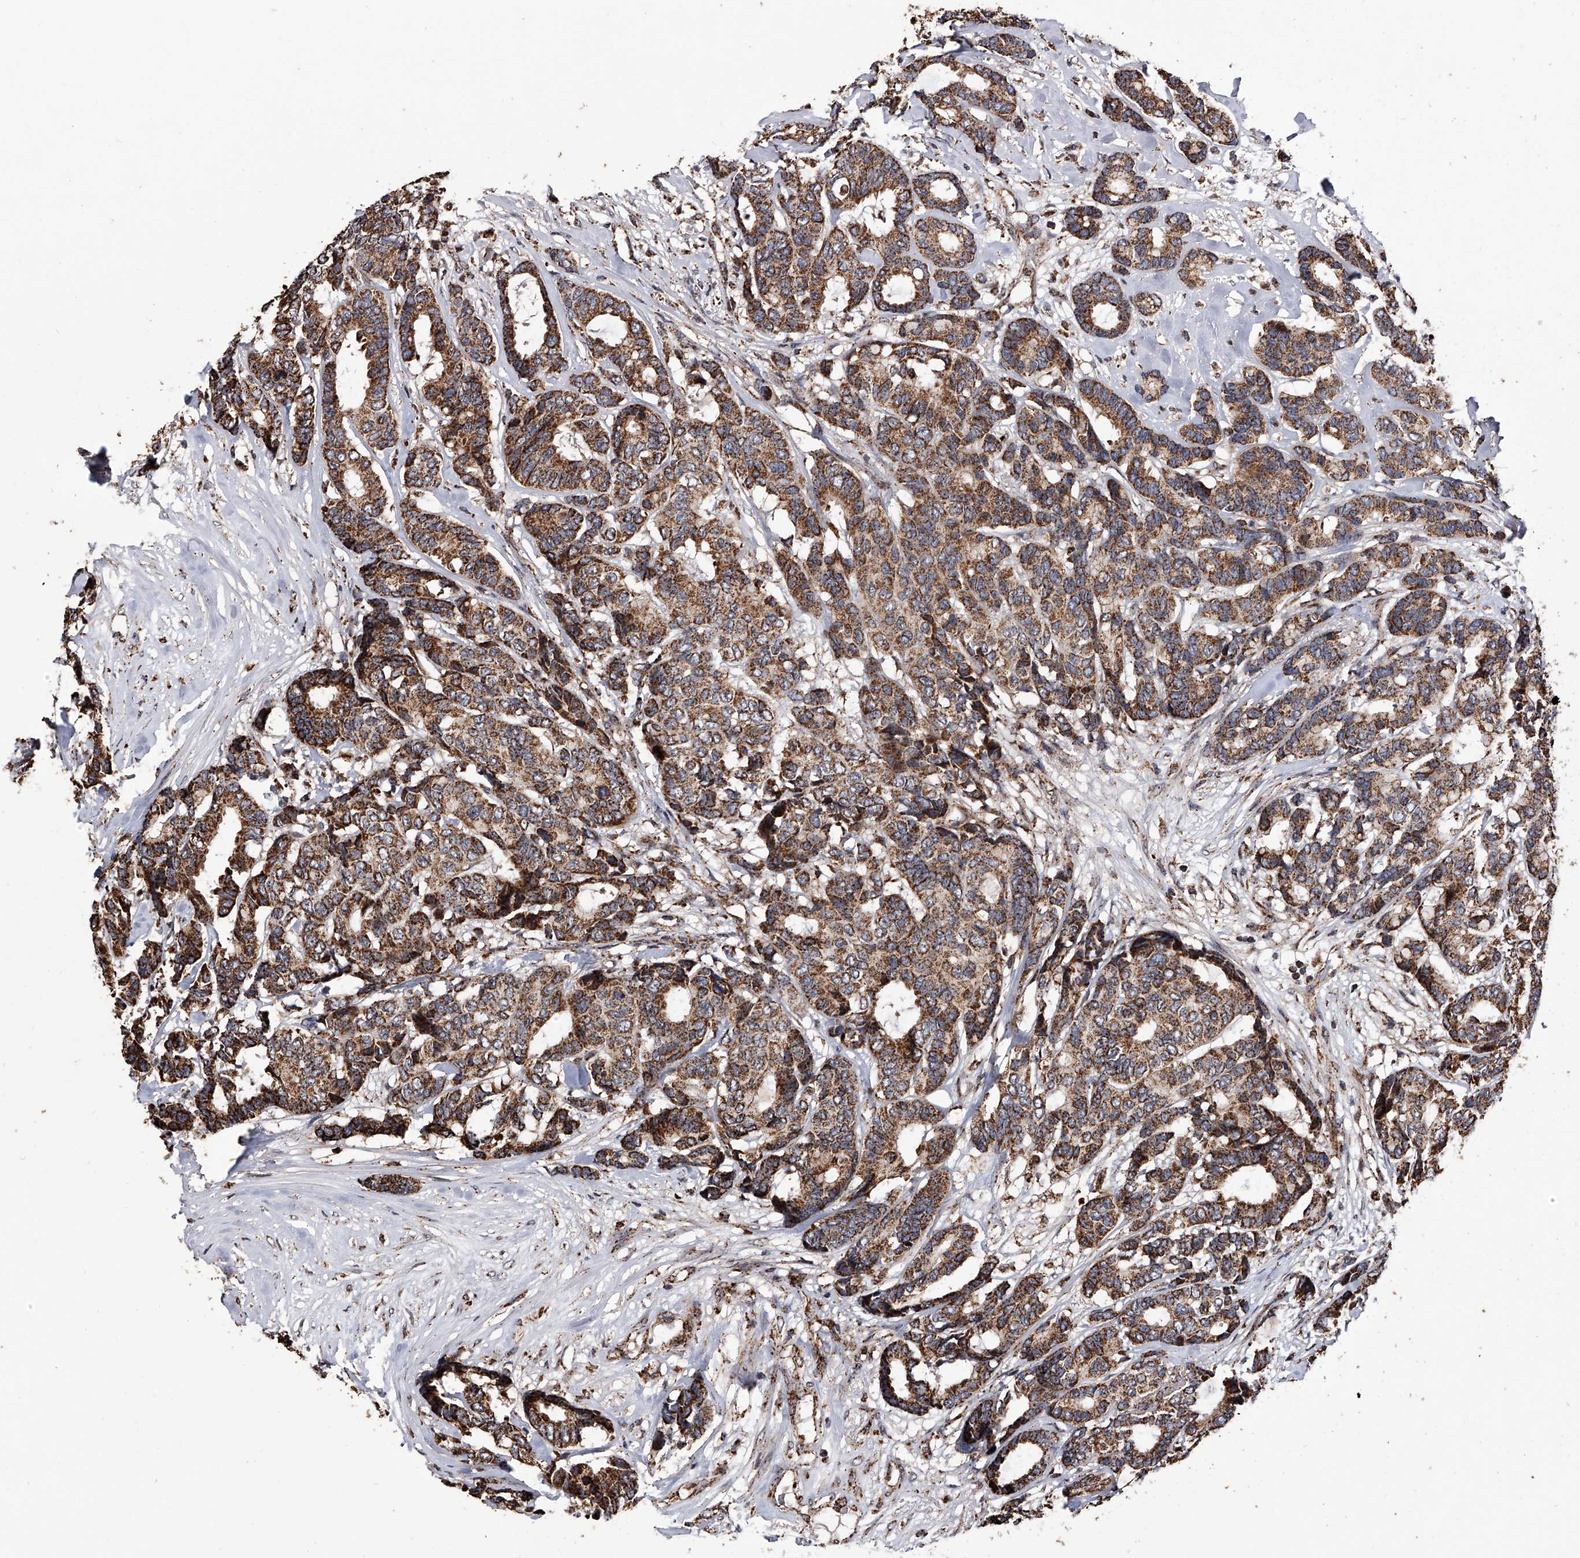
{"staining": {"intensity": "moderate", "quantity": ">75%", "location": "cytoplasmic/membranous"}, "tissue": "breast cancer", "cell_type": "Tumor cells", "image_type": "cancer", "snomed": [{"axis": "morphology", "description": "Duct carcinoma"}, {"axis": "topography", "description": "Breast"}], "caption": "Brown immunohistochemical staining in human breast cancer (invasive ductal carcinoma) displays moderate cytoplasmic/membranous expression in about >75% of tumor cells.", "gene": "SMPDL3A", "patient": {"sex": "female", "age": 87}}